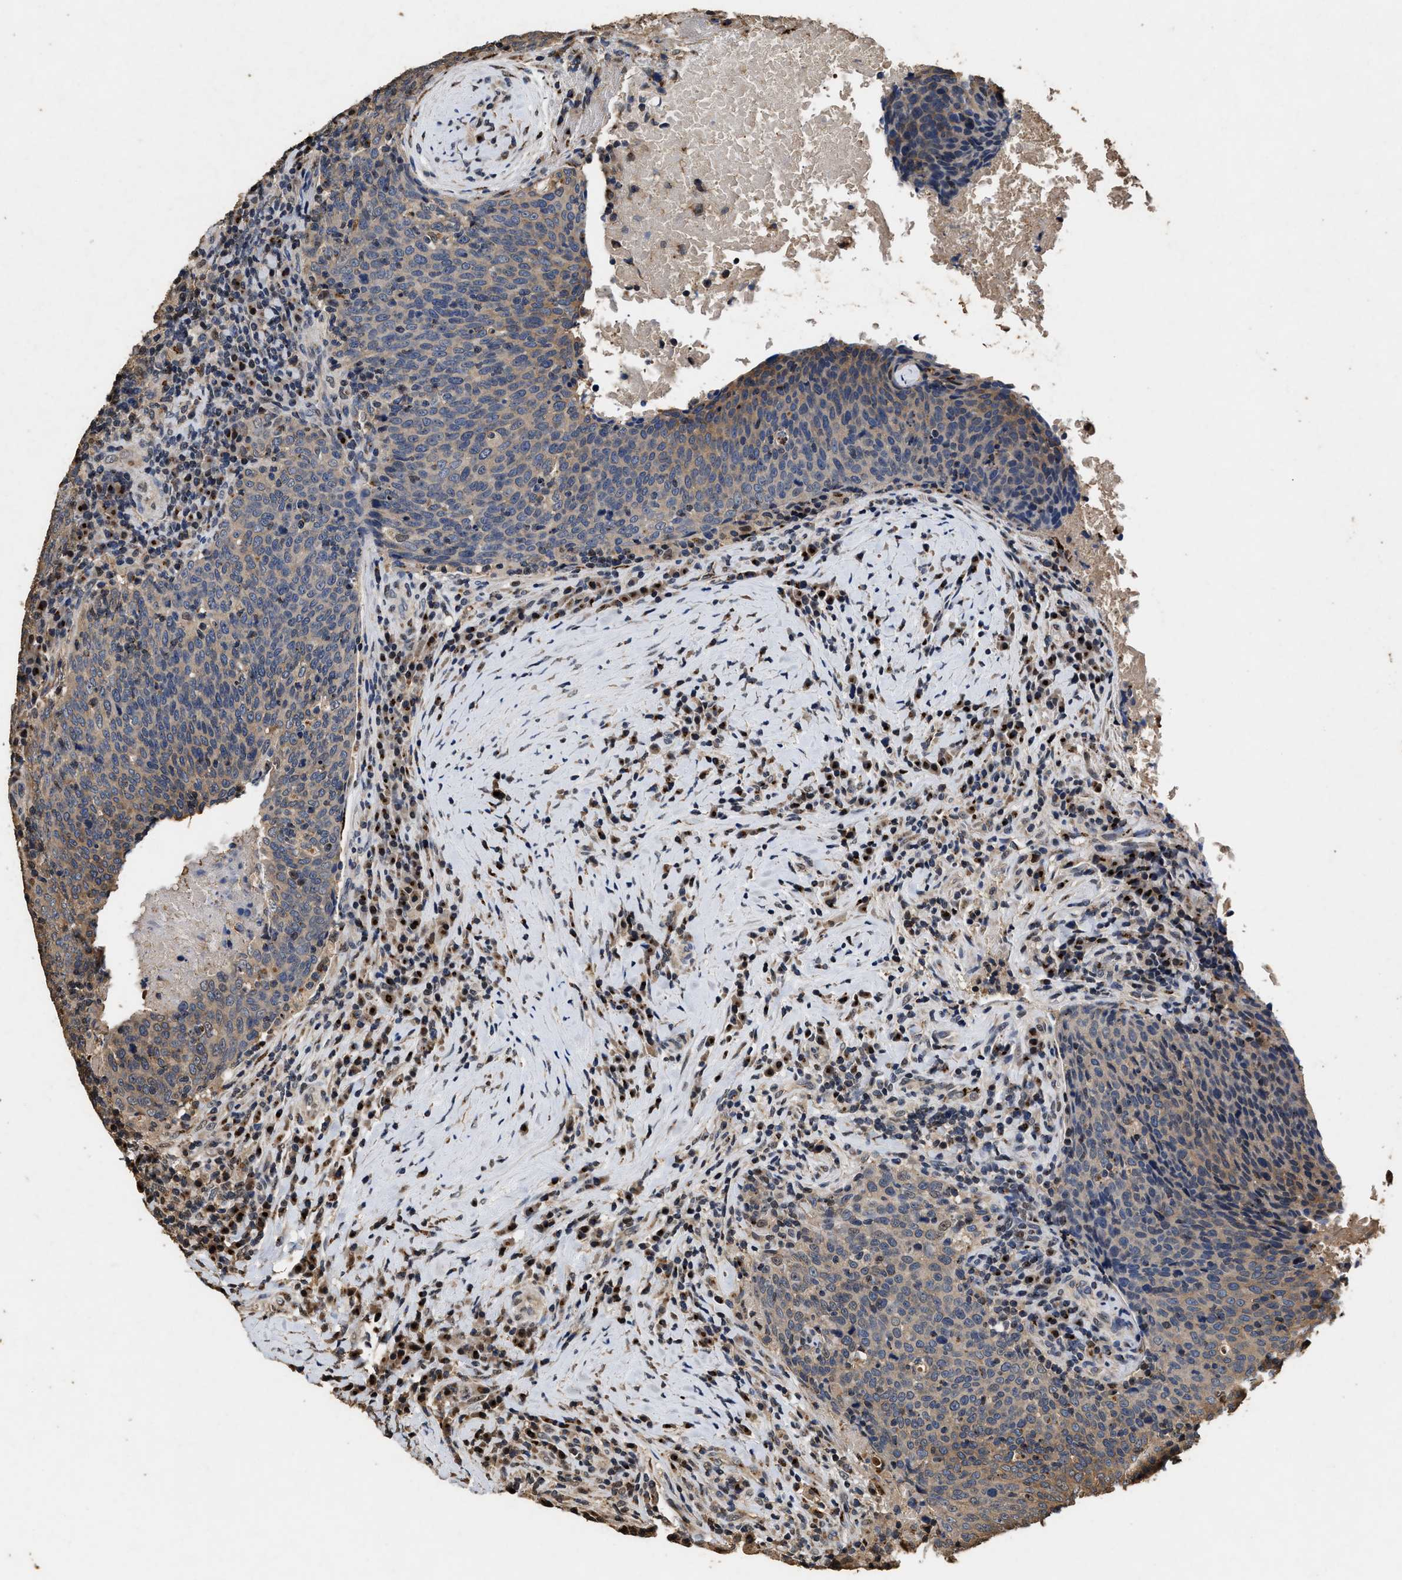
{"staining": {"intensity": "weak", "quantity": "25%-75%", "location": "cytoplasmic/membranous,nuclear"}, "tissue": "head and neck cancer", "cell_type": "Tumor cells", "image_type": "cancer", "snomed": [{"axis": "morphology", "description": "Squamous cell carcinoma, NOS"}, {"axis": "morphology", "description": "Squamous cell carcinoma, metastatic, NOS"}, {"axis": "topography", "description": "Lymph node"}, {"axis": "topography", "description": "Head-Neck"}], "caption": "The immunohistochemical stain highlights weak cytoplasmic/membranous and nuclear expression in tumor cells of head and neck squamous cell carcinoma tissue.", "gene": "TPST2", "patient": {"sex": "male", "age": 62}}